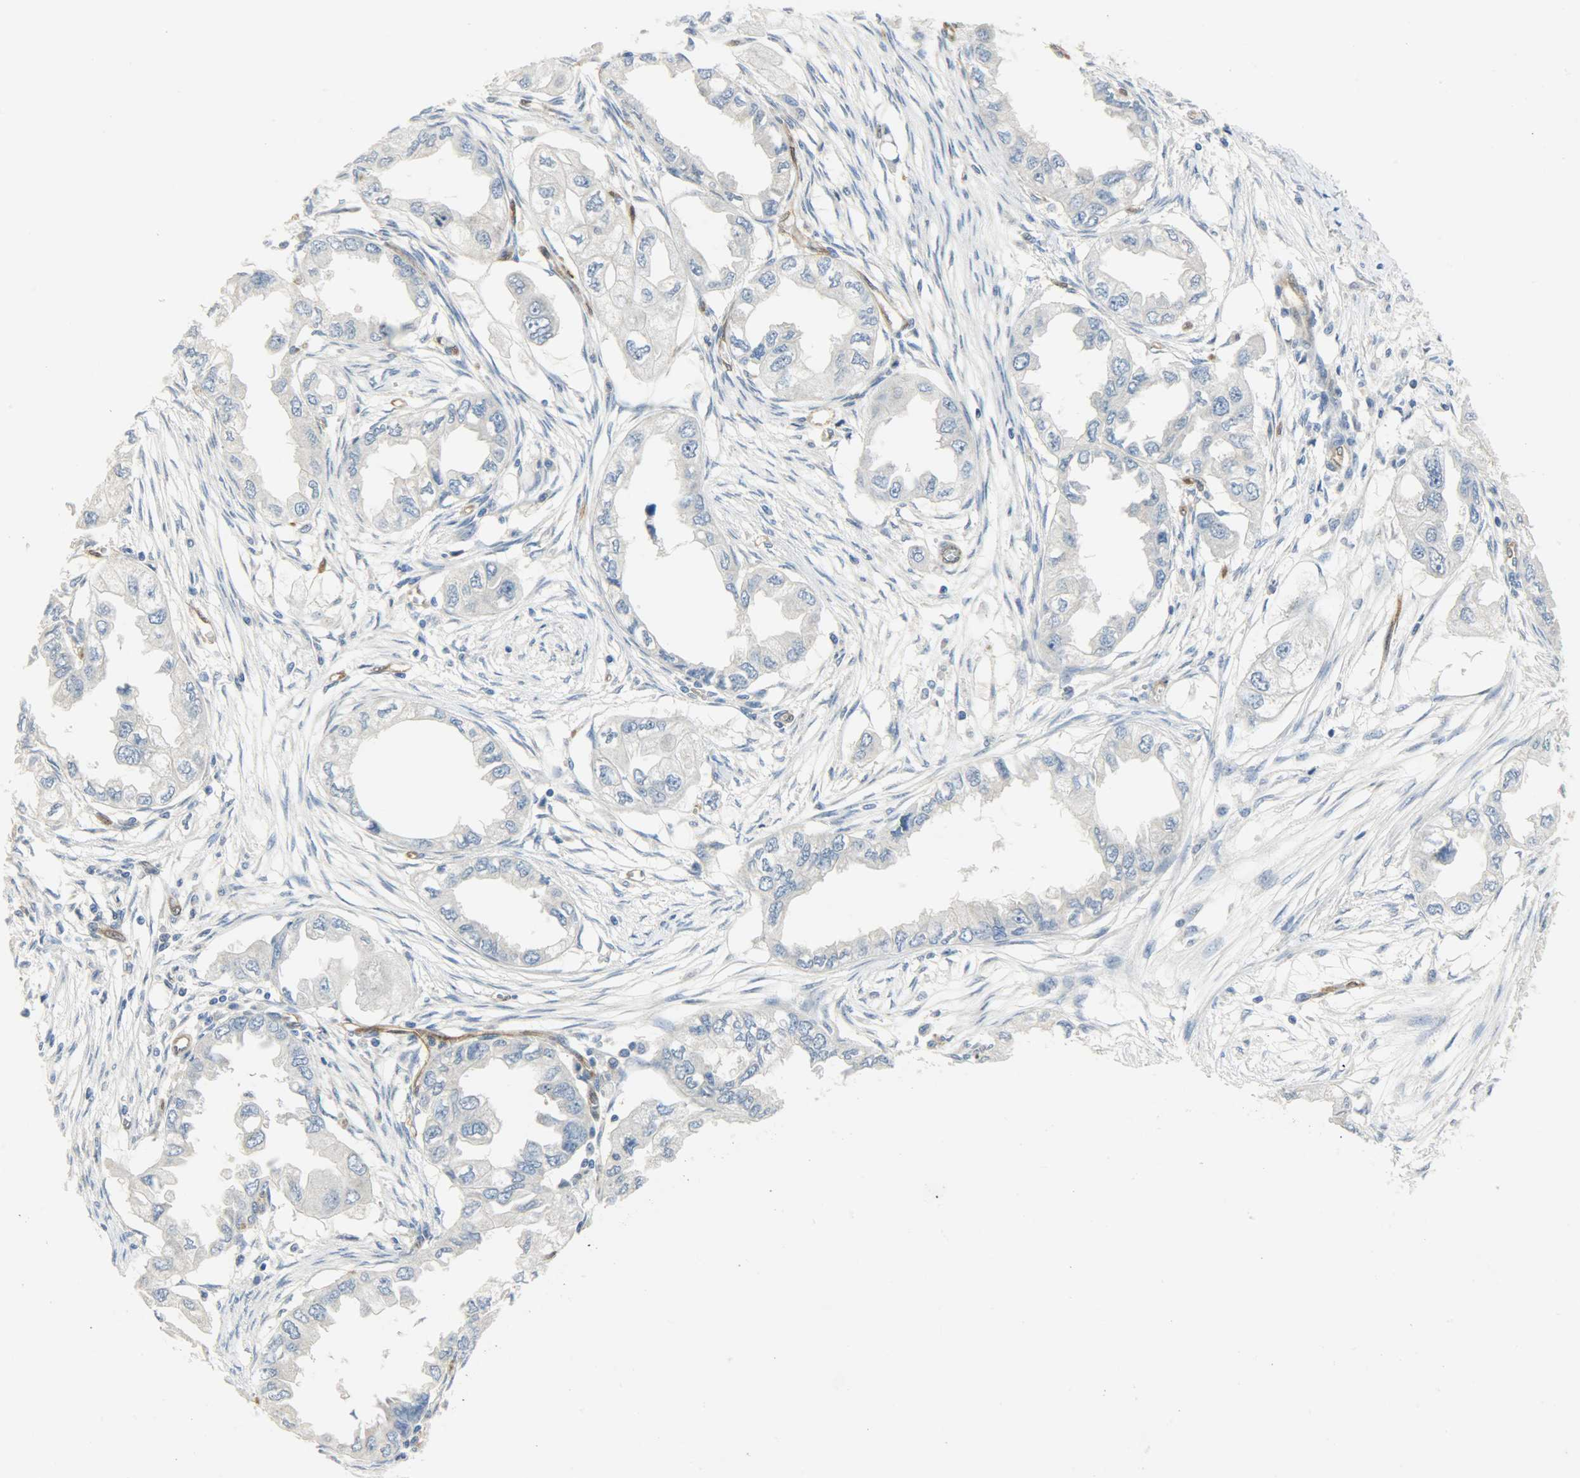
{"staining": {"intensity": "negative", "quantity": "none", "location": "none"}, "tissue": "endometrial cancer", "cell_type": "Tumor cells", "image_type": "cancer", "snomed": [{"axis": "morphology", "description": "Adenocarcinoma, NOS"}, {"axis": "topography", "description": "Endometrium"}], "caption": "Micrograph shows no protein expression in tumor cells of endometrial cancer tissue. The staining was performed using DAB to visualize the protein expression in brown, while the nuclei were stained in blue with hematoxylin (Magnification: 20x).", "gene": "FKBP1A", "patient": {"sex": "female", "age": 67}}